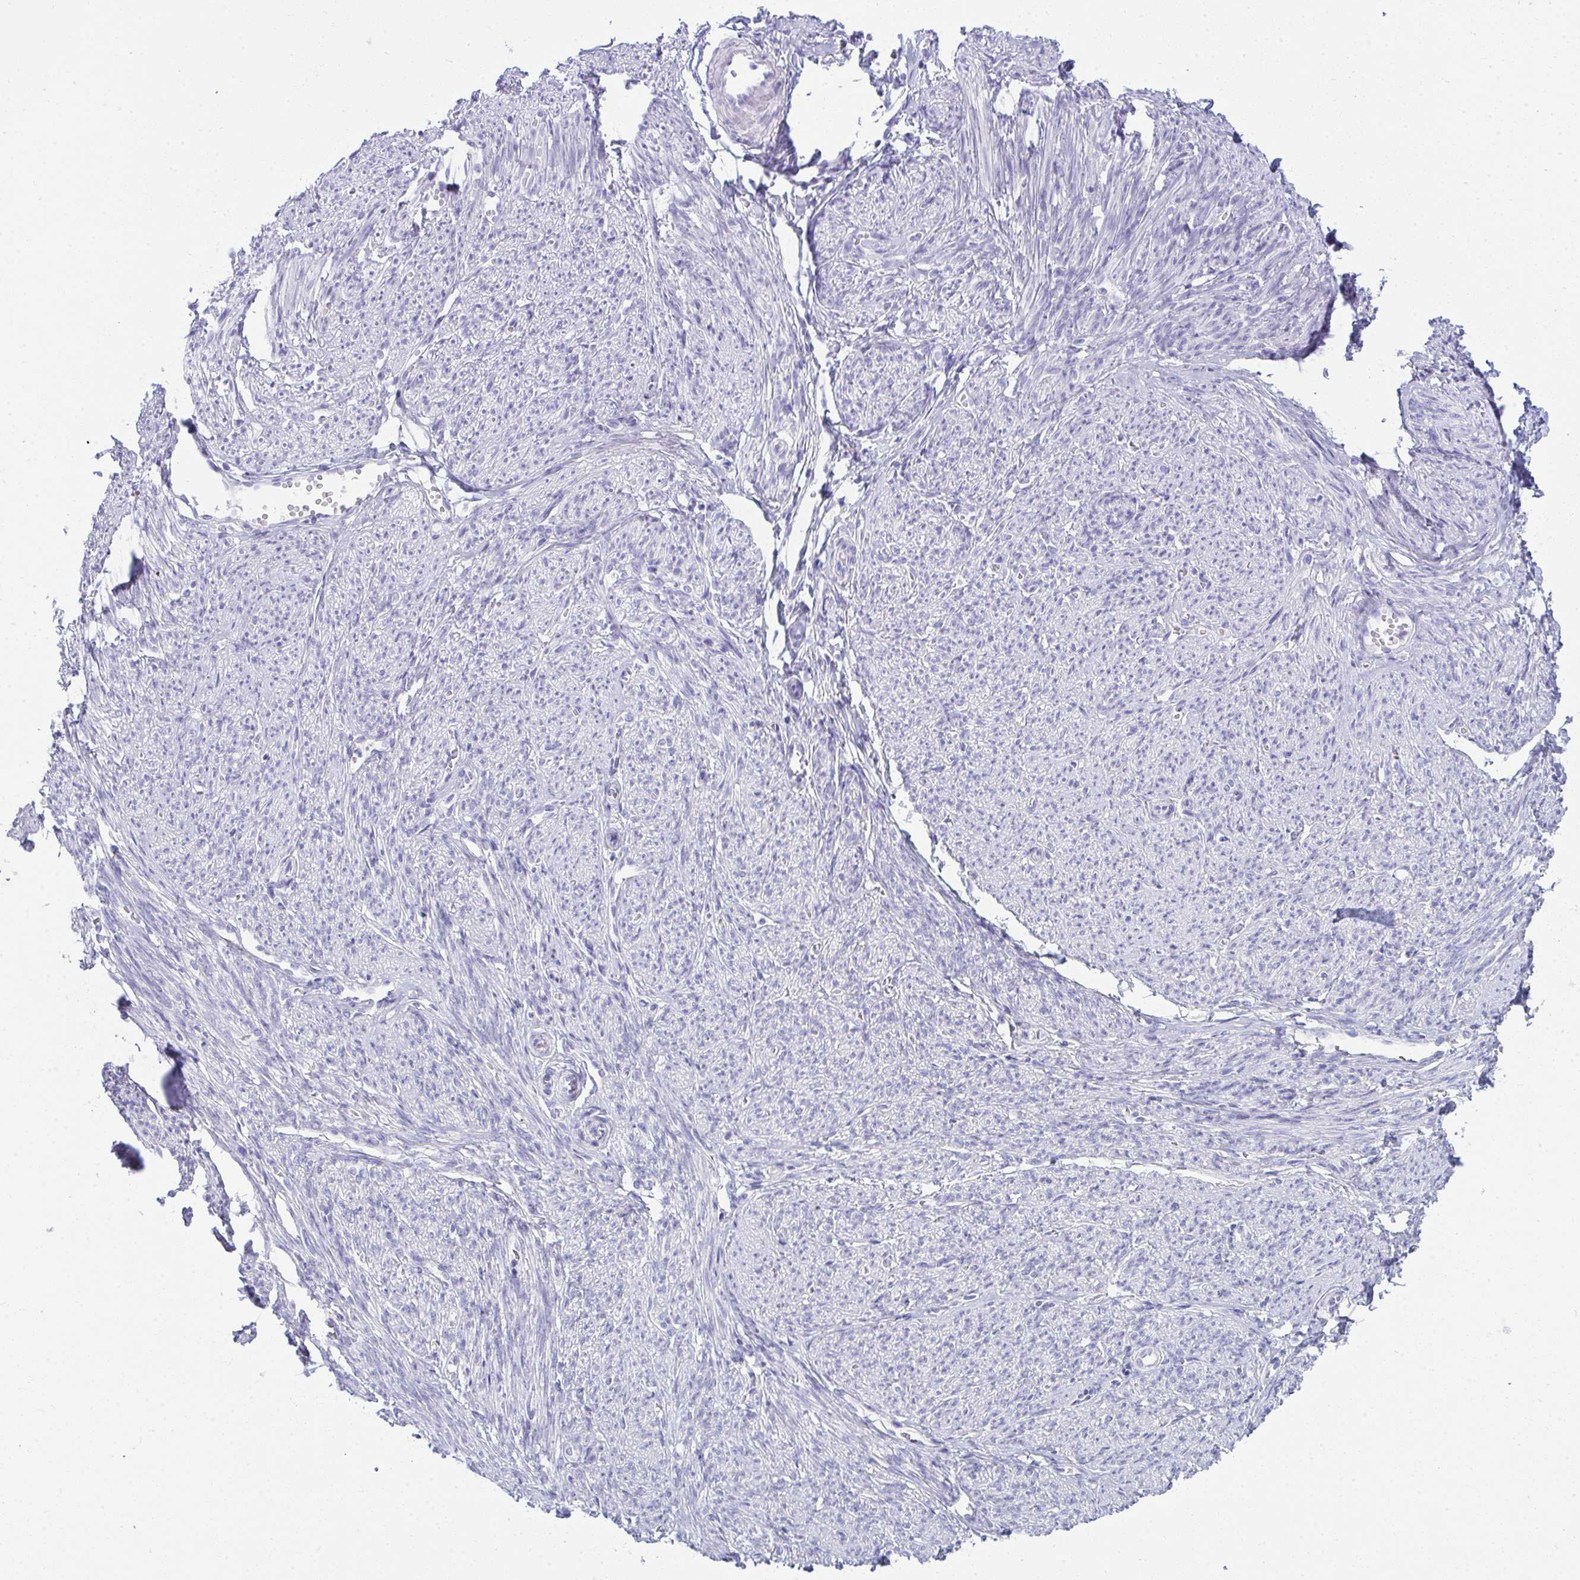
{"staining": {"intensity": "negative", "quantity": "none", "location": "none"}, "tissue": "smooth muscle", "cell_type": "Smooth muscle cells", "image_type": "normal", "snomed": [{"axis": "morphology", "description": "Normal tissue, NOS"}, {"axis": "topography", "description": "Smooth muscle"}], "caption": "IHC of normal smooth muscle shows no staining in smooth muscle cells. Brightfield microscopy of immunohistochemistry stained with DAB (brown) and hematoxylin (blue), captured at high magnification.", "gene": "FASLG", "patient": {"sex": "female", "age": 65}}